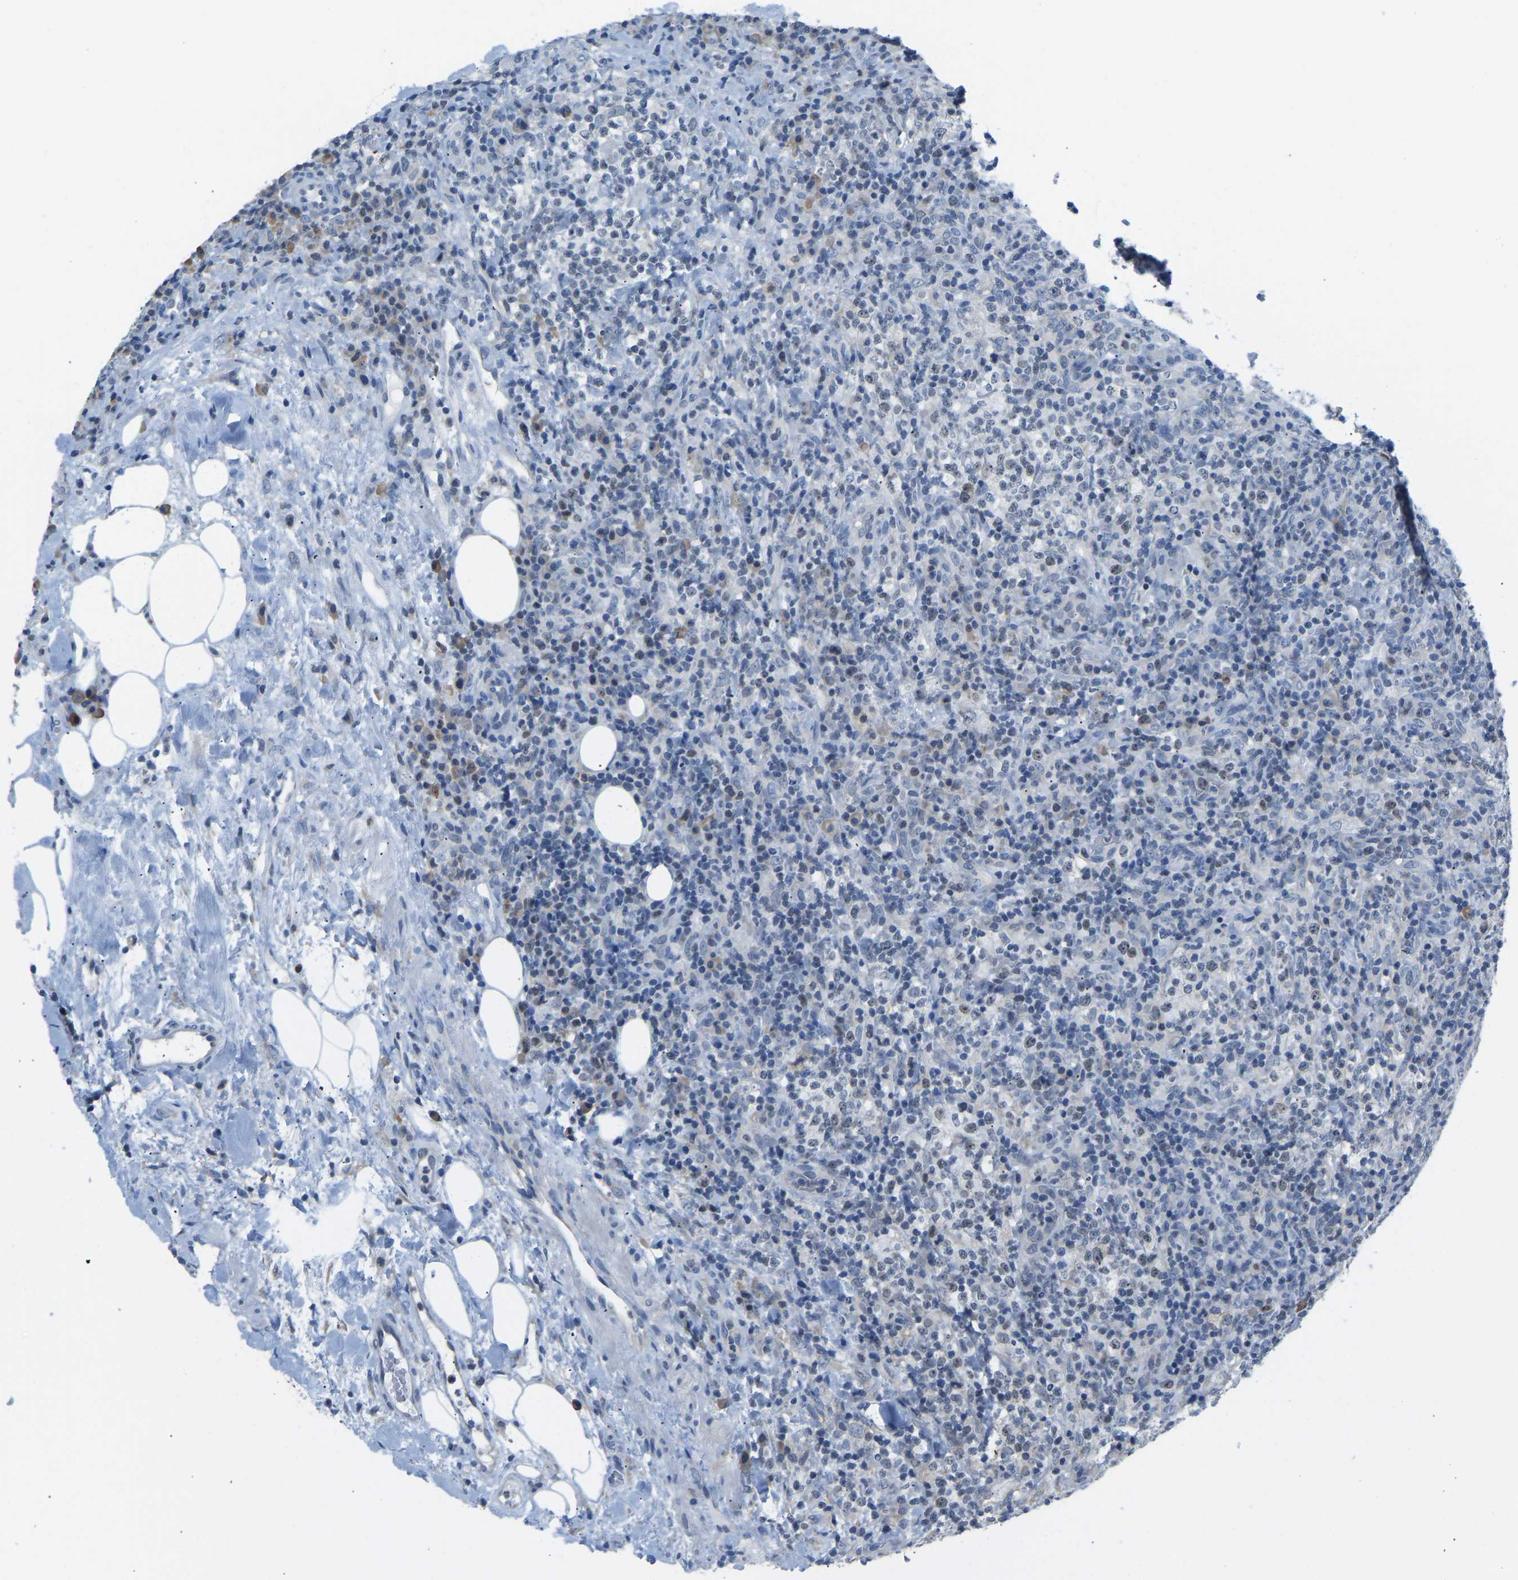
{"staining": {"intensity": "weak", "quantity": "<25%", "location": "nuclear"}, "tissue": "lymphoma", "cell_type": "Tumor cells", "image_type": "cancer", "snomed": [{"axis": "morphology", "description": "Malignant lymphoma, non-Hodgkin's type, High grade"}, {"axis": "topography", "description": "Lymph node"}], "caption": "A photomicrograph of lymphoma stained for a protein demonstrates no brown staining in tumor cells. (Immunohistochemistry, brightfield microscopy, high magnification).", "gene": "VRK1", "patient": {"sex": "female", "age": 76}}